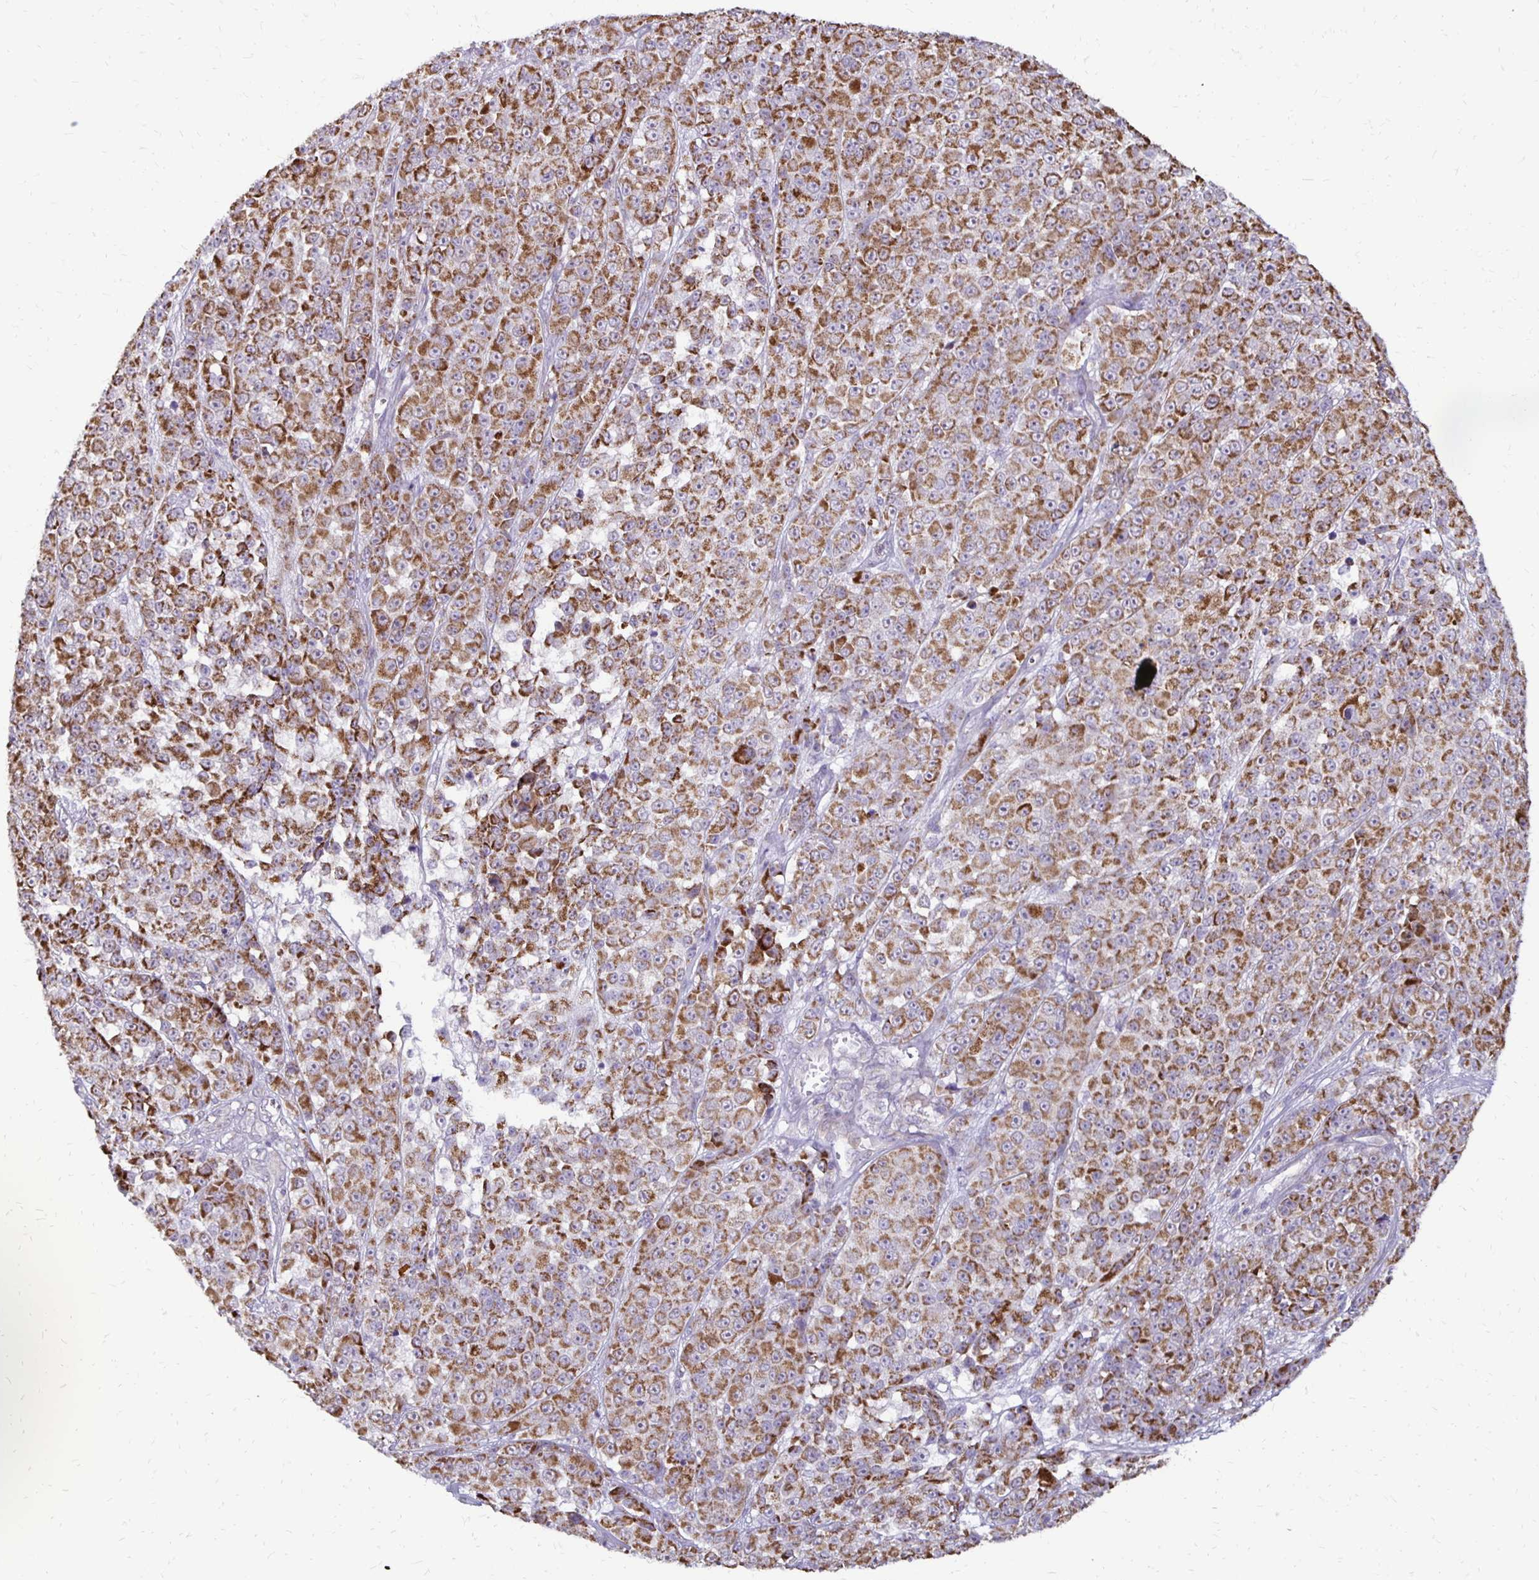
{"staining": {"intensity": "strong", "quantity": ">75%", "location": "cytoplasmic/membranous"}, "tissue": "melanoma", "cell_type": "Tumor cells", "image_type": "cancer", "snomed": [{"axis": "morphology", "description": "Malignant melanoma, NOS"}, {"axis": "topography", "description": "Skin"}, {"axis": "topography", "description": "Skin of back"}], "caption": "Strong cytoplasmic/membranous staining is seen in approximately >75% of tumor cells in malignant melanoma.", "gene": "IER3", "patient": {"sex": "male", "age": 91}}